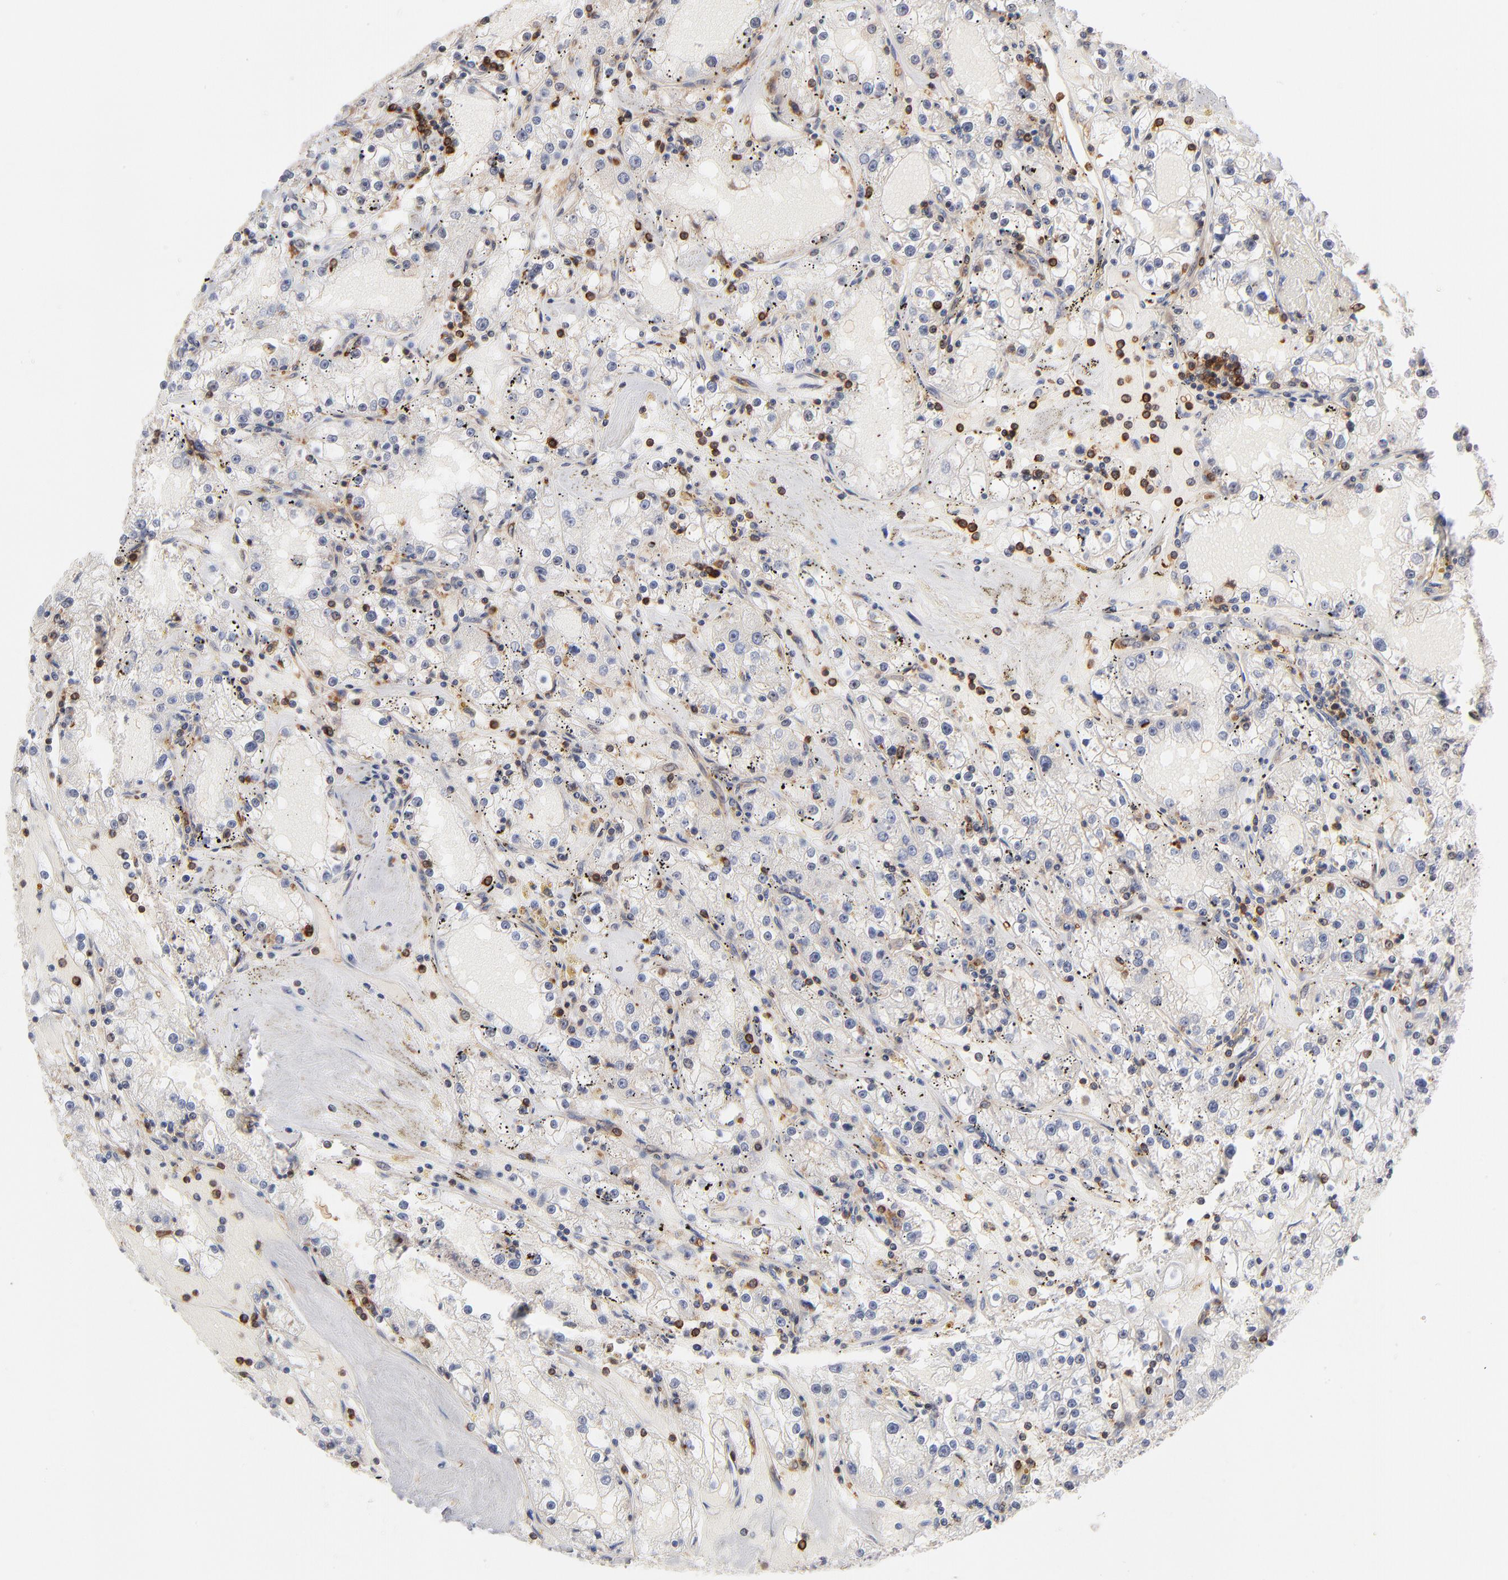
{"staining": {"intensity": "weak", "quantity": "<25%", "location": "cytoplasmic/membranous"}, "tissue": "renal cancer", "cell_type": "Tumor cells", "image_type": "cancer", "snomed": [{"axis": "morphology", "description": "Adenocarcinoma, NOS"}, {"axis": "topography", "description": "Kidney"}], "caption": "High magnification brightfield microscopy of renal cancer (adenocarcinoma) stained with DAB (3,3'-diaminobenzidine) (brown) and counterstained with hematoxylin (blue): tumor cells show no significant expression.", "gene": "WIPF1", "patient": {"sex": "male", "age": 56}}